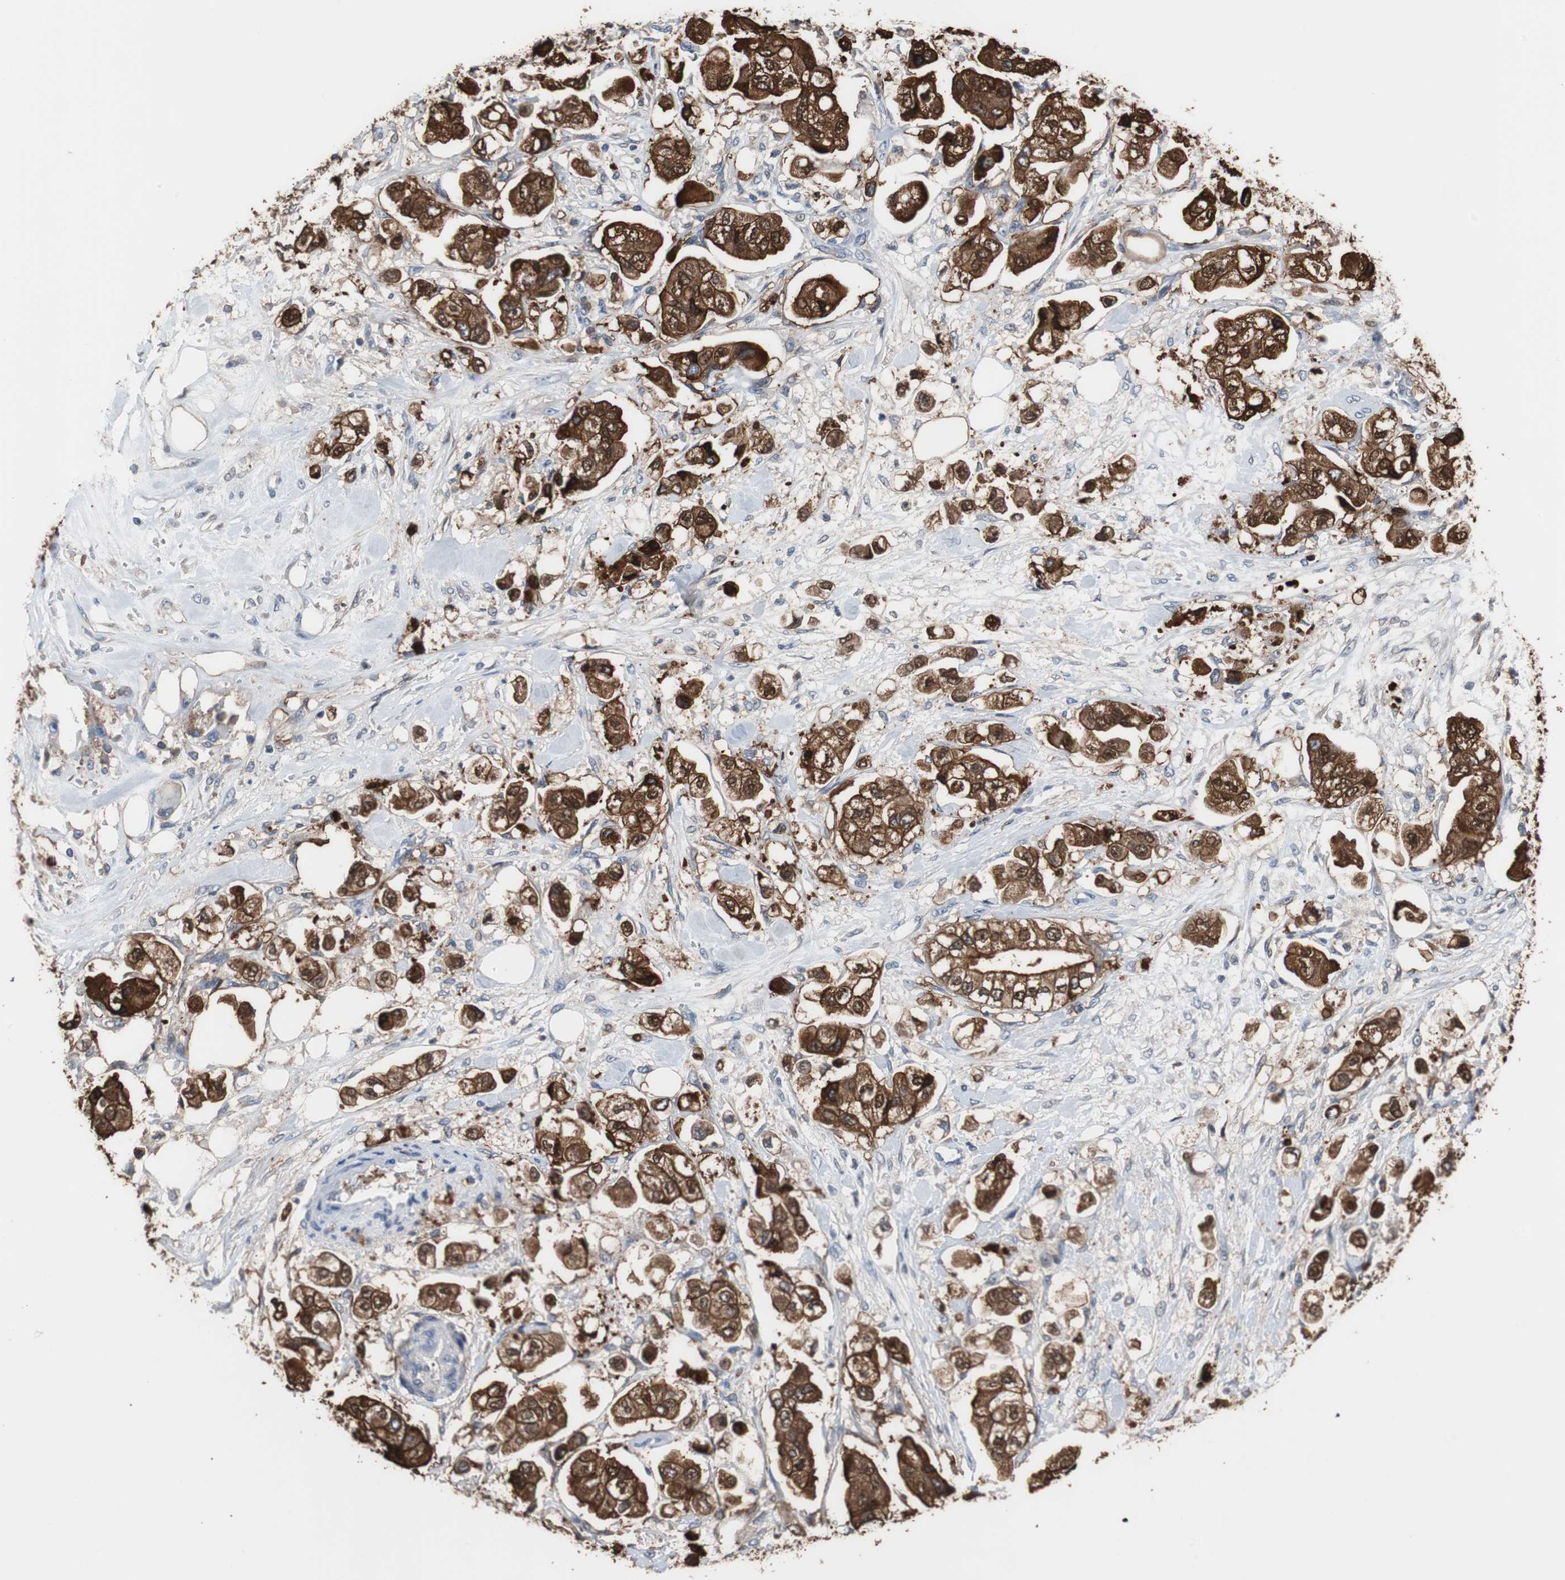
{"staining": {"intensity": "strong", "quantity": ">75%", "location": "cytoplasmic/membranous"}, "tissue": "stomach cancer", "cell_type": "Tumor cells", "image_type": "cancer", "snomed": [{"axis": "morphology", "description": "Adenocarcinoma, NOS"}, {"axis": "topography", "description": "Stomach"}], "caption": "High-power microscopy captured an IHC histopathology image of stomach cancer, revealing strong cytoplasmic/membranous staining in approximately >75% of tumor cells.", "gene": "ANXA4", "patient": {"sex": "male", "age": 62}}